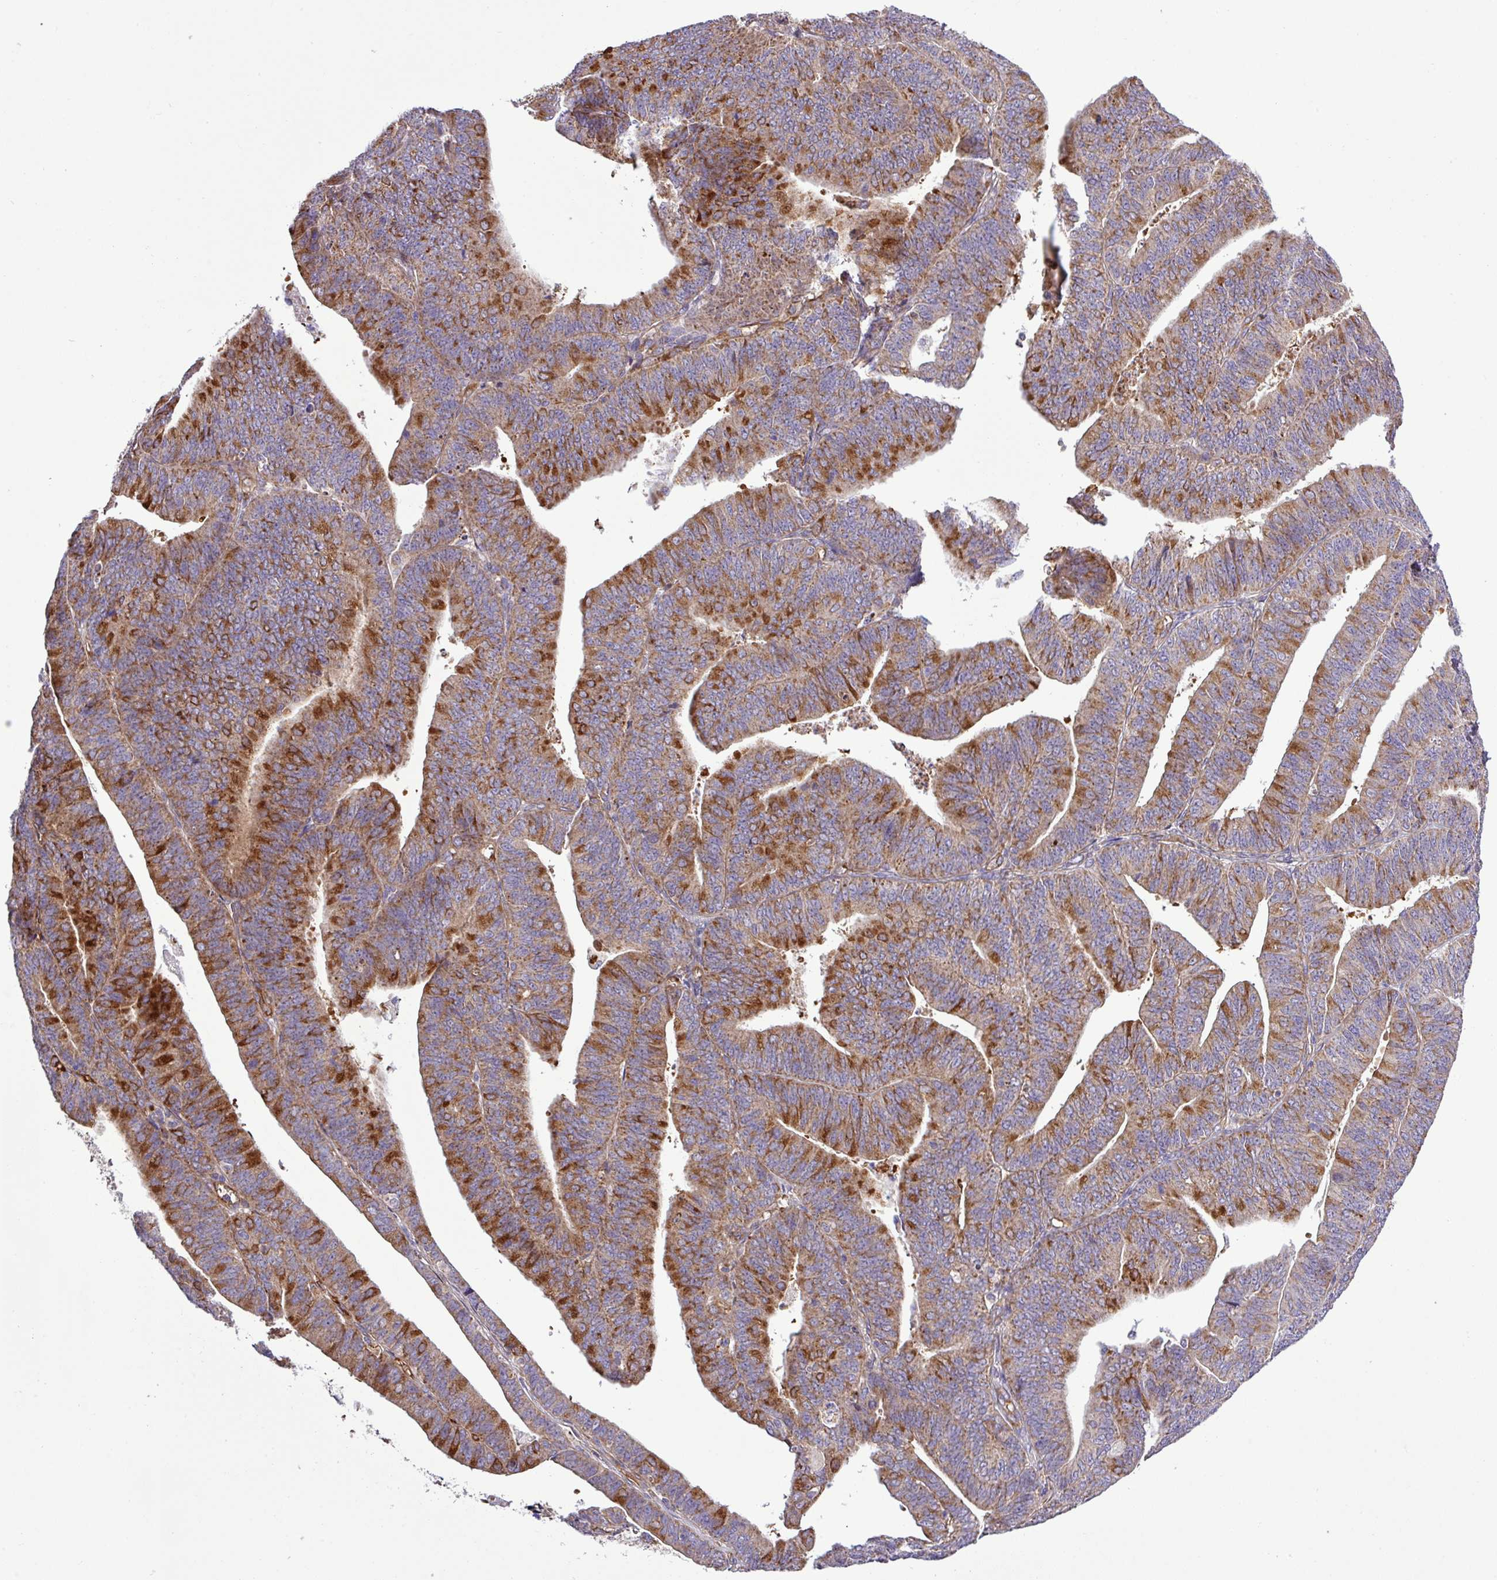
{"staining": {"intensity": "strong", "quantity": "25%-75%", "location": "cytoplasmic/membranous"}, "tissue": "endometrial cancer", "cell_type": "Tumor cells", "image_type": "cancer", "snomed": [{"axis": "morphology", "description": "Adenocarcinoma, NOS"}, {"axis": "topography", "description": "Endometrium"}], "caption": "Endometrial cancer (adenocarcinoma) was stained to show a protein in brown. There is high levels of strong cytoplasmic/membranous staining in approximately 25%-75% of tumor cells.", "gene": "CWH43", "patient": {"sex": "female", "age": 73}}